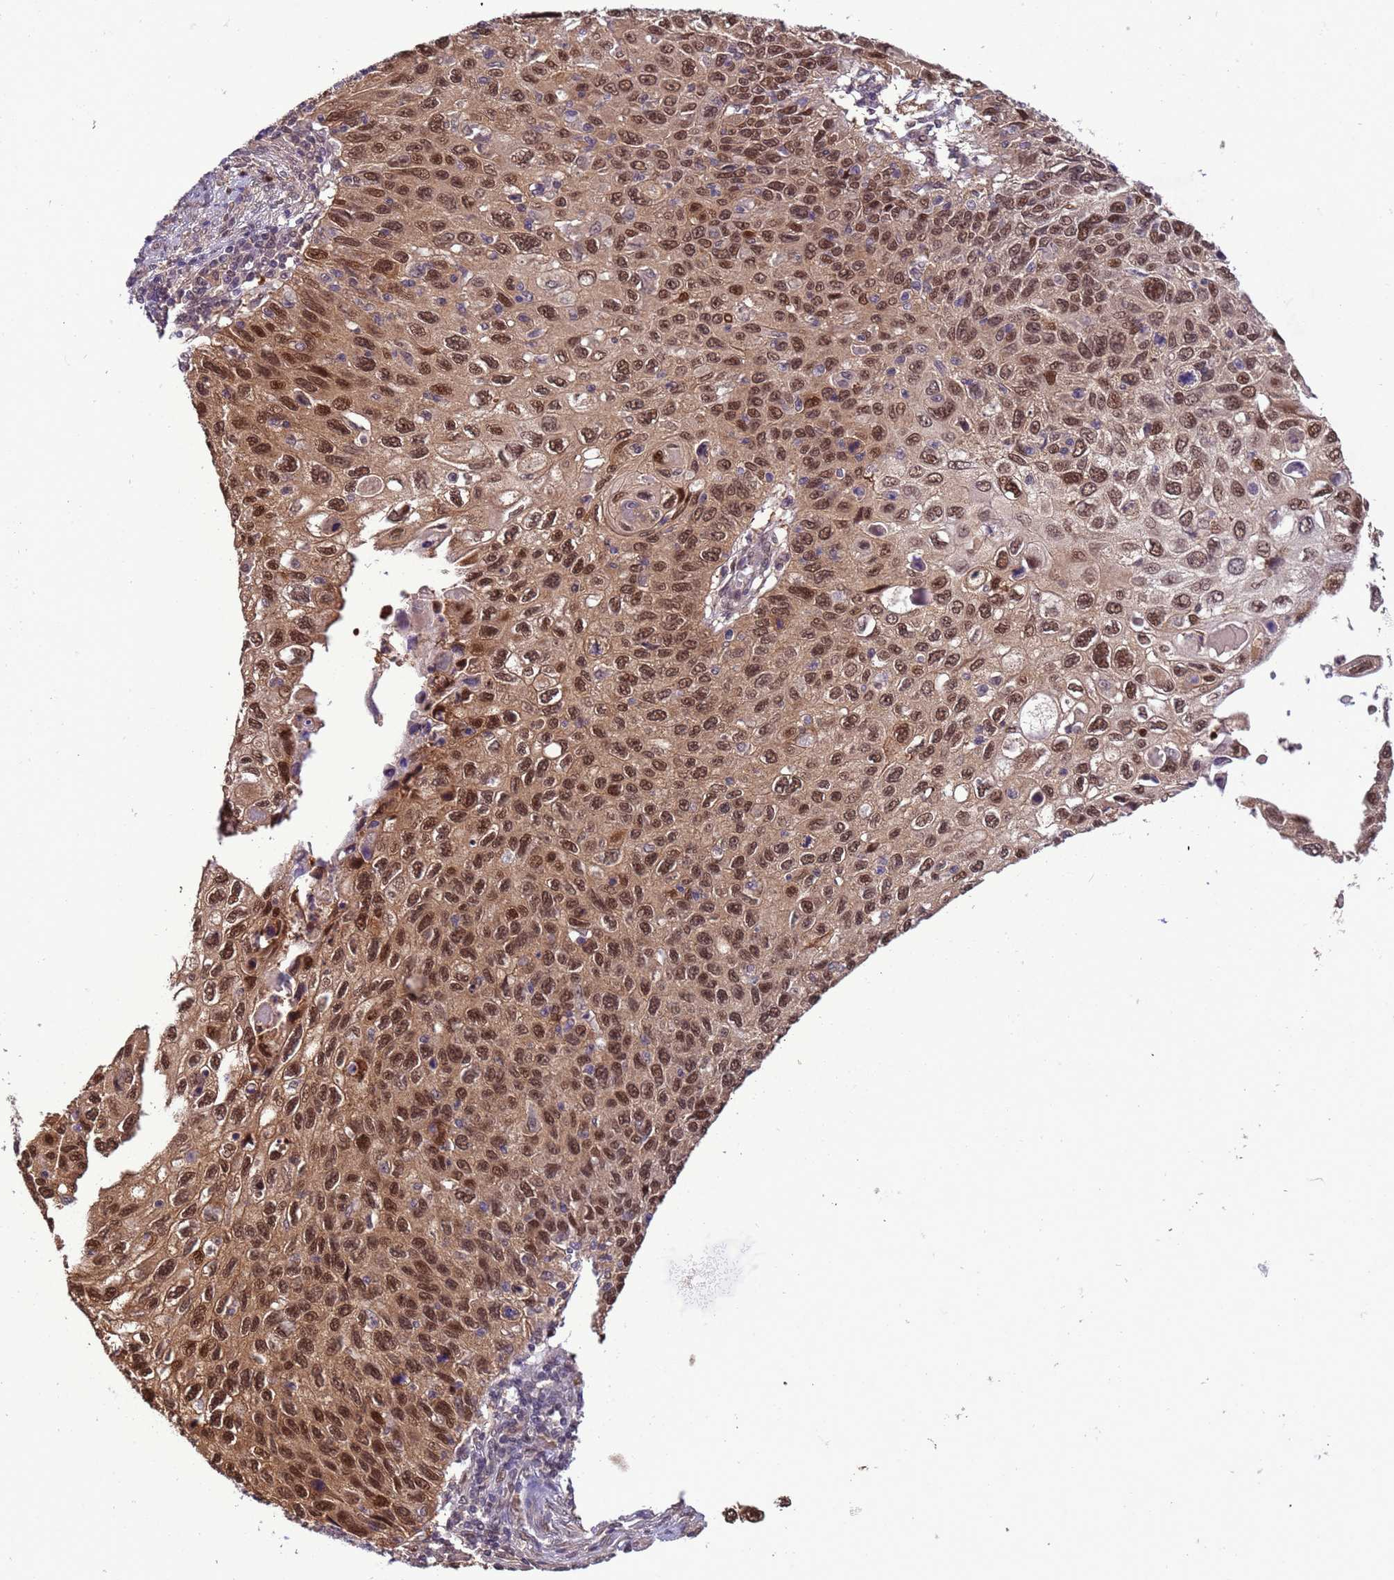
{"staining": {"intensity": "strong", "quantity": ">75%", "location": "nuclear"}, "tissue": "cervical cancer", "cell_type": "Tumor cells", "image_type": "cancer", "snomed": [{"axis": "morphology", "description": "Squamous cell carcinoma, NOS"}, {"axis": "topography", "description": "Cervix"}], "caption": "Cervical cancer stained with DAB (3,3'-diaminobenzidine) immunohistochemistry (IHC) exhibits high levels of strong nuclear expression in about >75% of tumor cells. The staining was performed using DAB (3,3'-diaminobenzidine), with brown indicating positive protein expression. Nuclei are stained blue with hematoxylin.", "gene": "ZBTB5", "patient": {"sex": "female", "age": 70}}